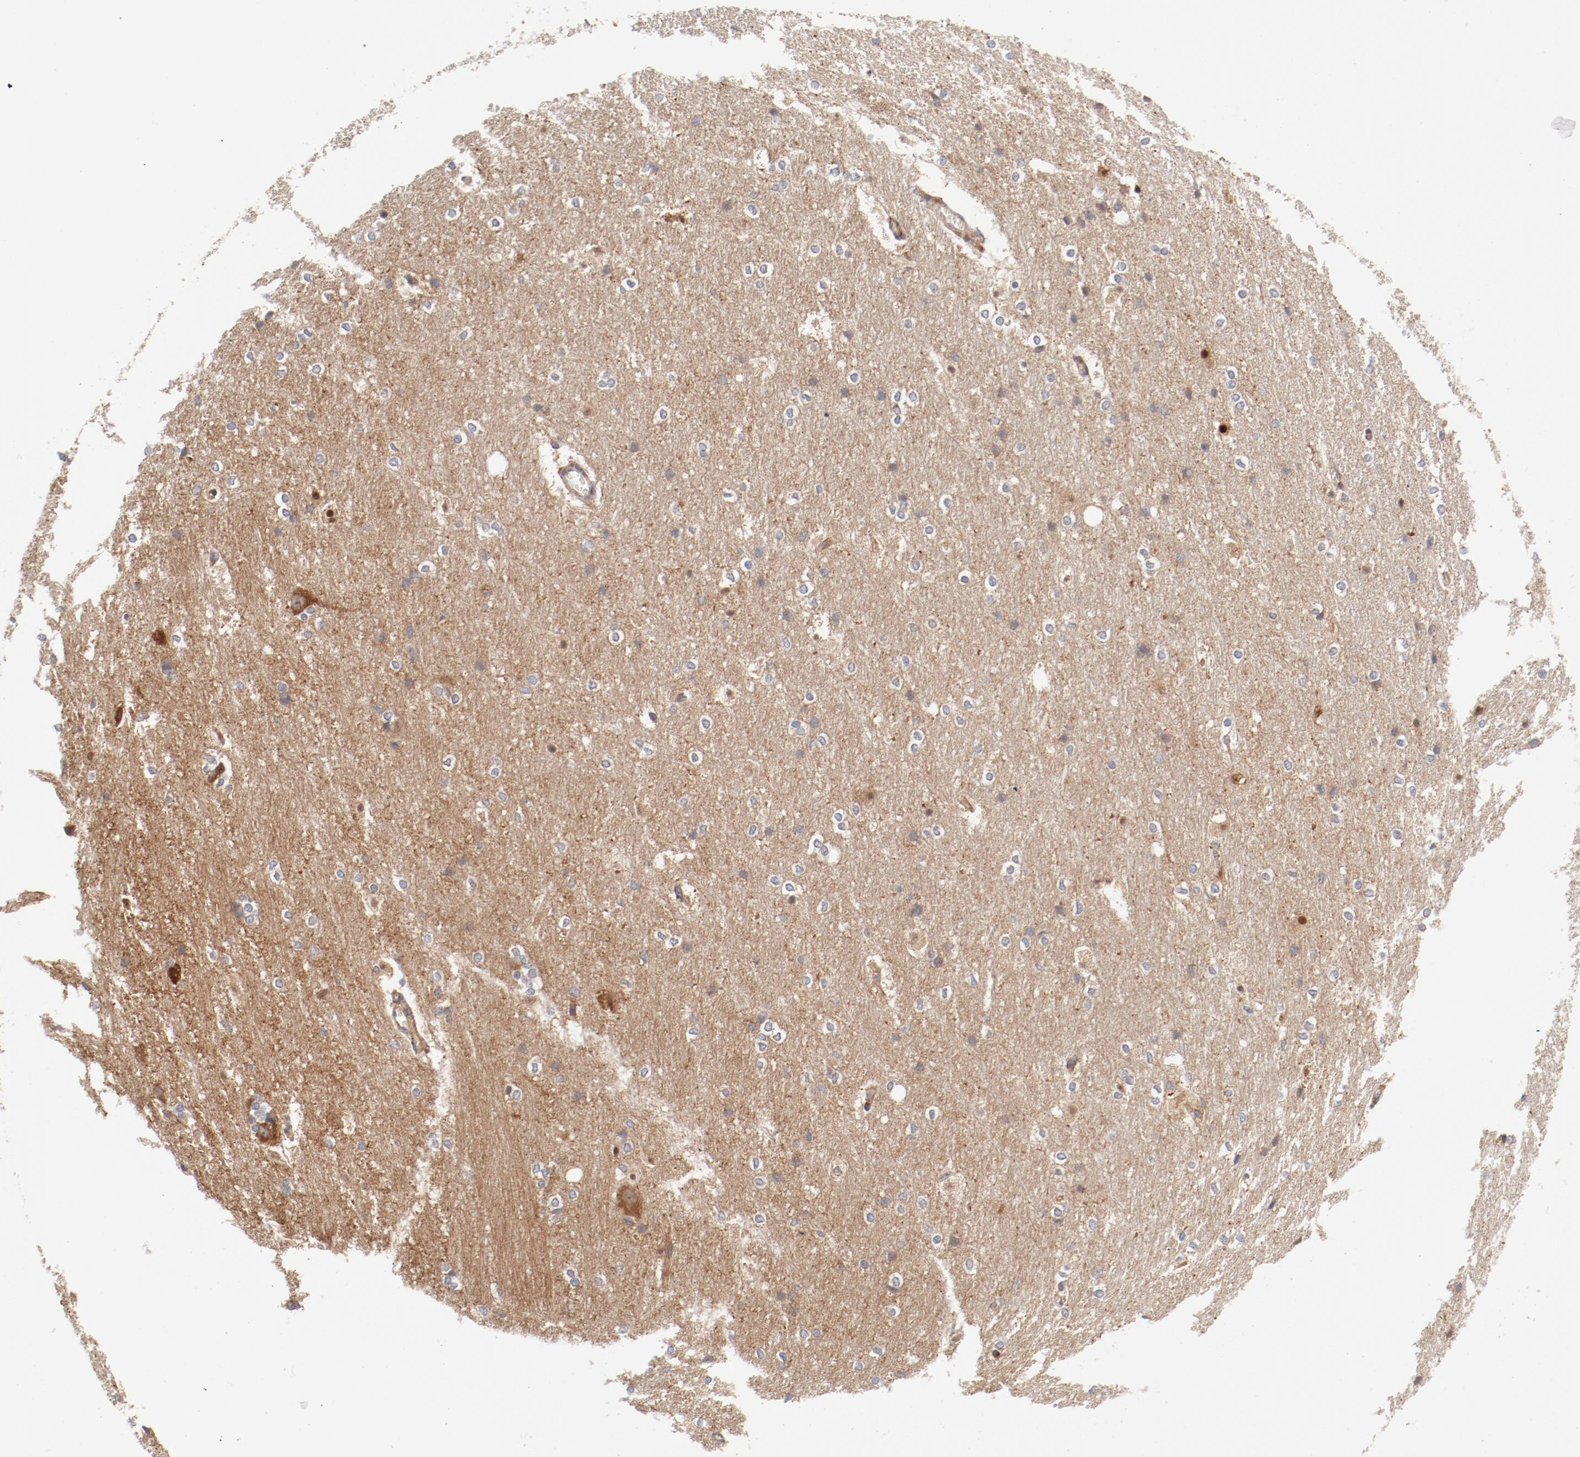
{"staining": {"intensity": "negative", "quantity": "none", "location": "none"}, "tissue": "hippocampus", "cell_type": "Glial cells", "image_type": "normal", "snomed": [{"axis": "morphology", "description": "Normal tissue, NOS"}, {"axis": "topography", "description": "Hippocampus"}], "caption": "Immunohistochemistry (IHC) photomicrograph of unremarkable hippocampus: hippocampus stained with DAB (3,3'-diaminobenzidine) exhibits no significant protein expression in glial cells.", "gene": "AP2A1", "patient": {"sex": "female", "age": 19}}